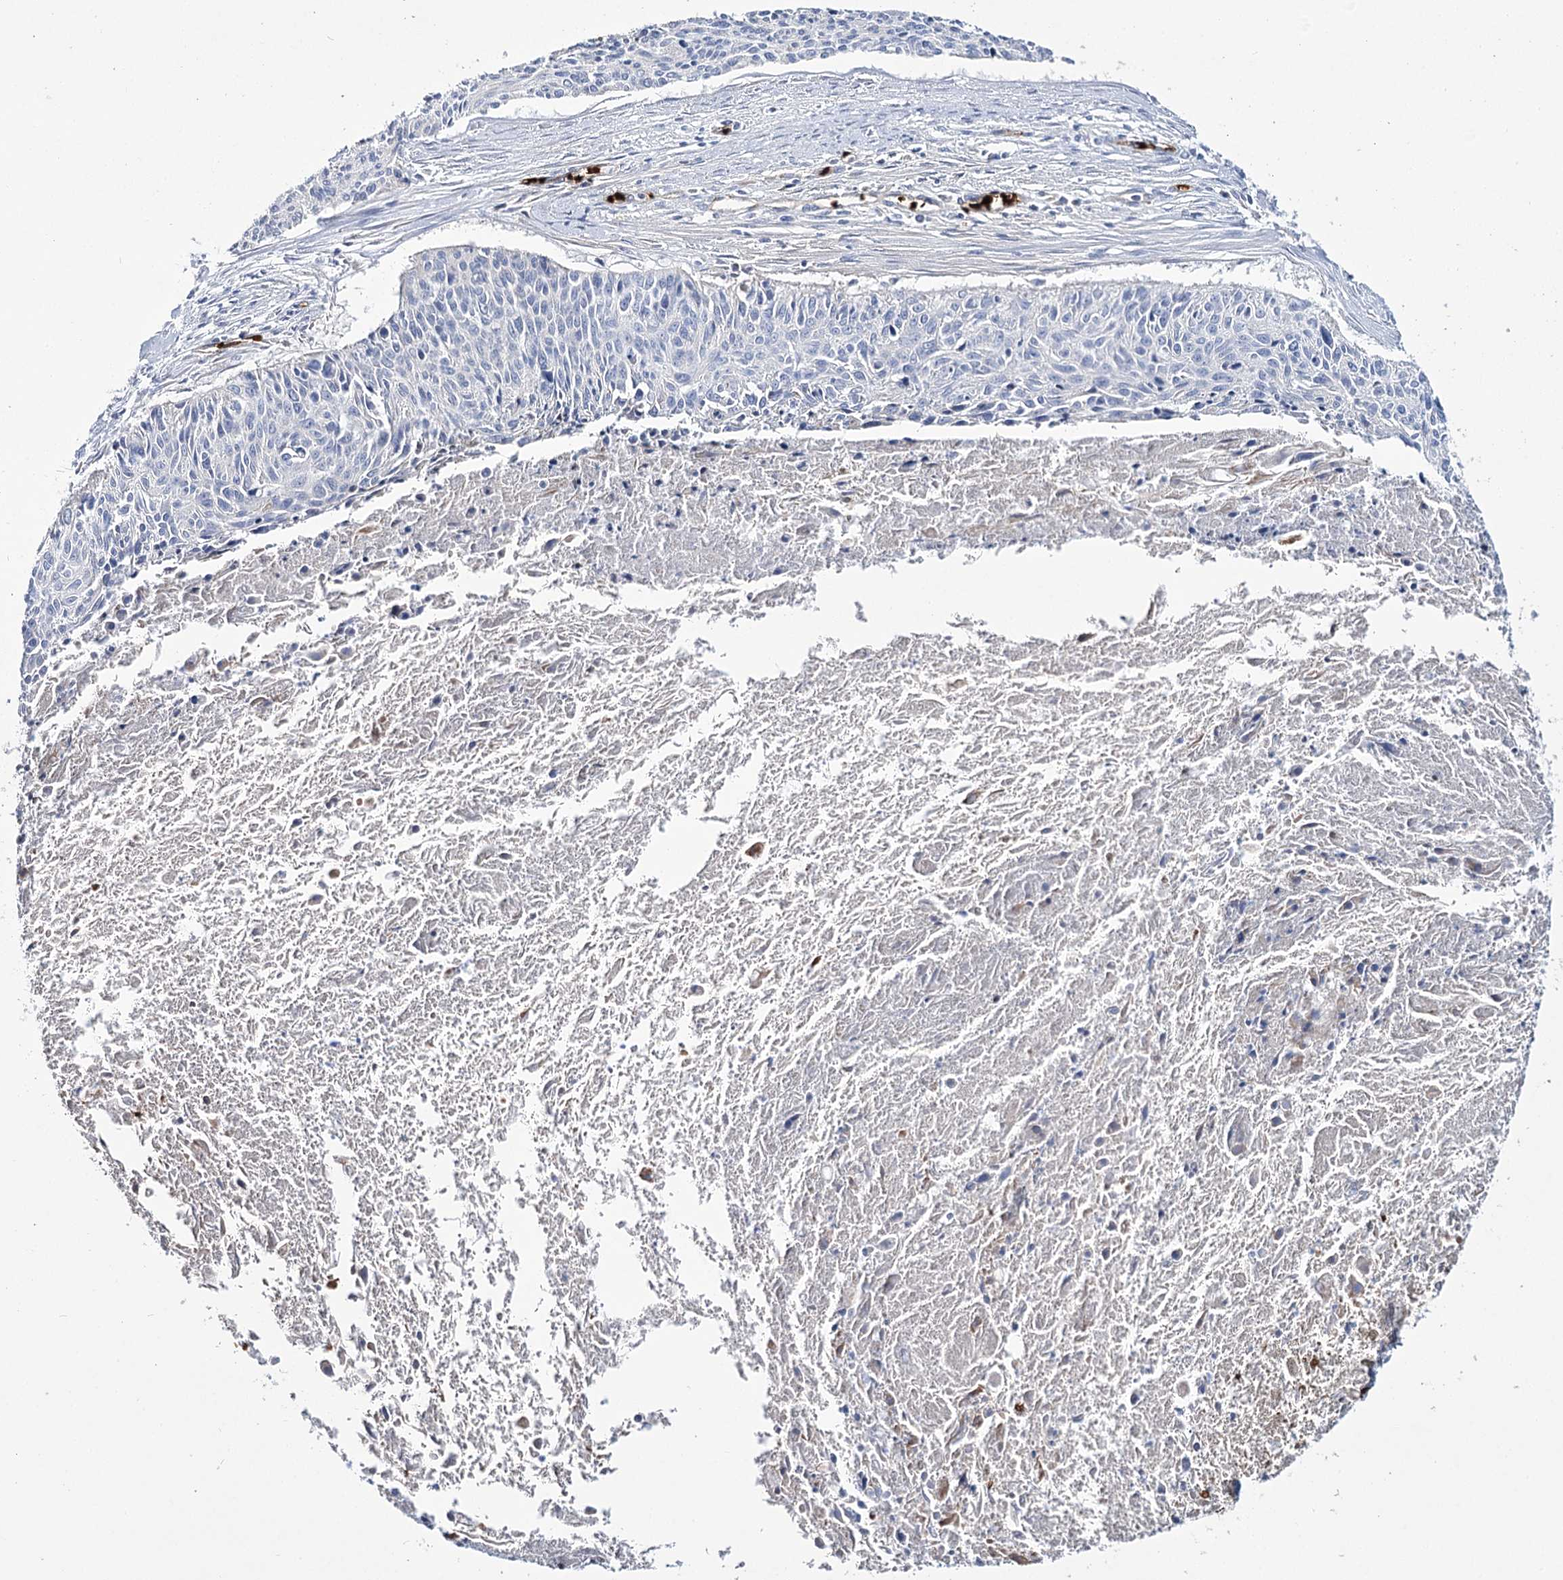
{"staining": {"intensity": "negative", "quantity": "none", "location": "none"}, "tissue": "cervical cancer", "cell_type": "Tumor cells", "image_type": "cancer", "snomed": [{"axis": "morphology", "description": "Squamous cell carcinoma, NOS"}, {"axis": "topography", "description": "Cervix"}], "caption": "Tumor cells show no significant positivity in cervical squamous cell carcinoma. Nuclei are stained in blue.", "gene": "GBF1", "patient": {"sex": "female", "age": 55}}